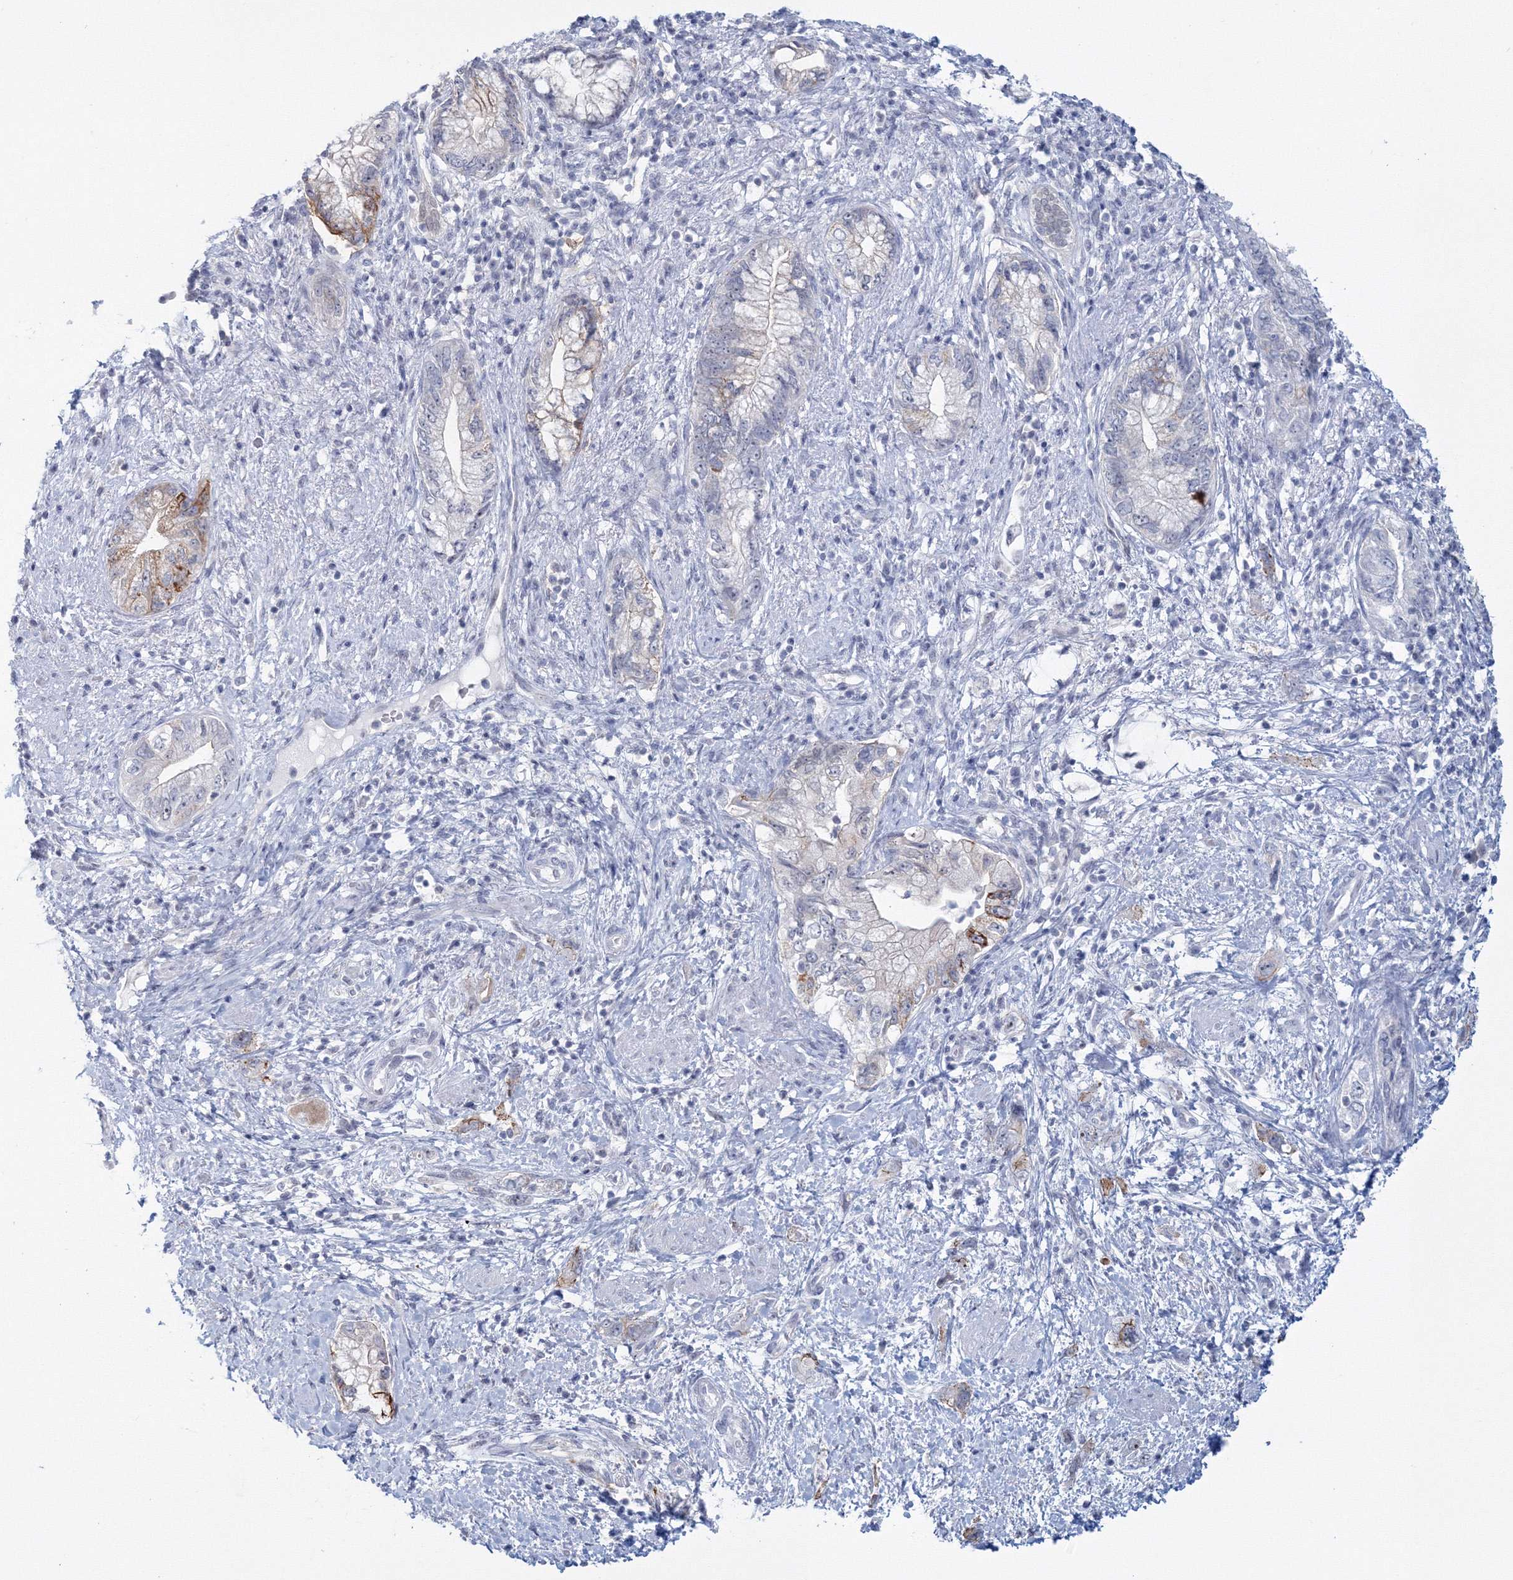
{"staining": {"intensity": "weak", "quantity": "<25%", "location": "cytoplasmic/membranous"}, "tissue": "pancreatic cancer", "cell_type": "Tumor cells", "image_type": "cancer", "snomed": [{"axis": "morphology", "description": "Adenocarcinoma, NOS"}, {"axis": "topography", "description": "Pancreas"}], "caption": "Pancreatic cancer (adenocarcinoma) was stained to show a protein in brown. There is no significant expression in tumor cells. (DAB (3,3'-diaminobenzidine) IHC, high magnification).", "gene": "VSIG1", "patient": {"sex": "female", "age": 73}}